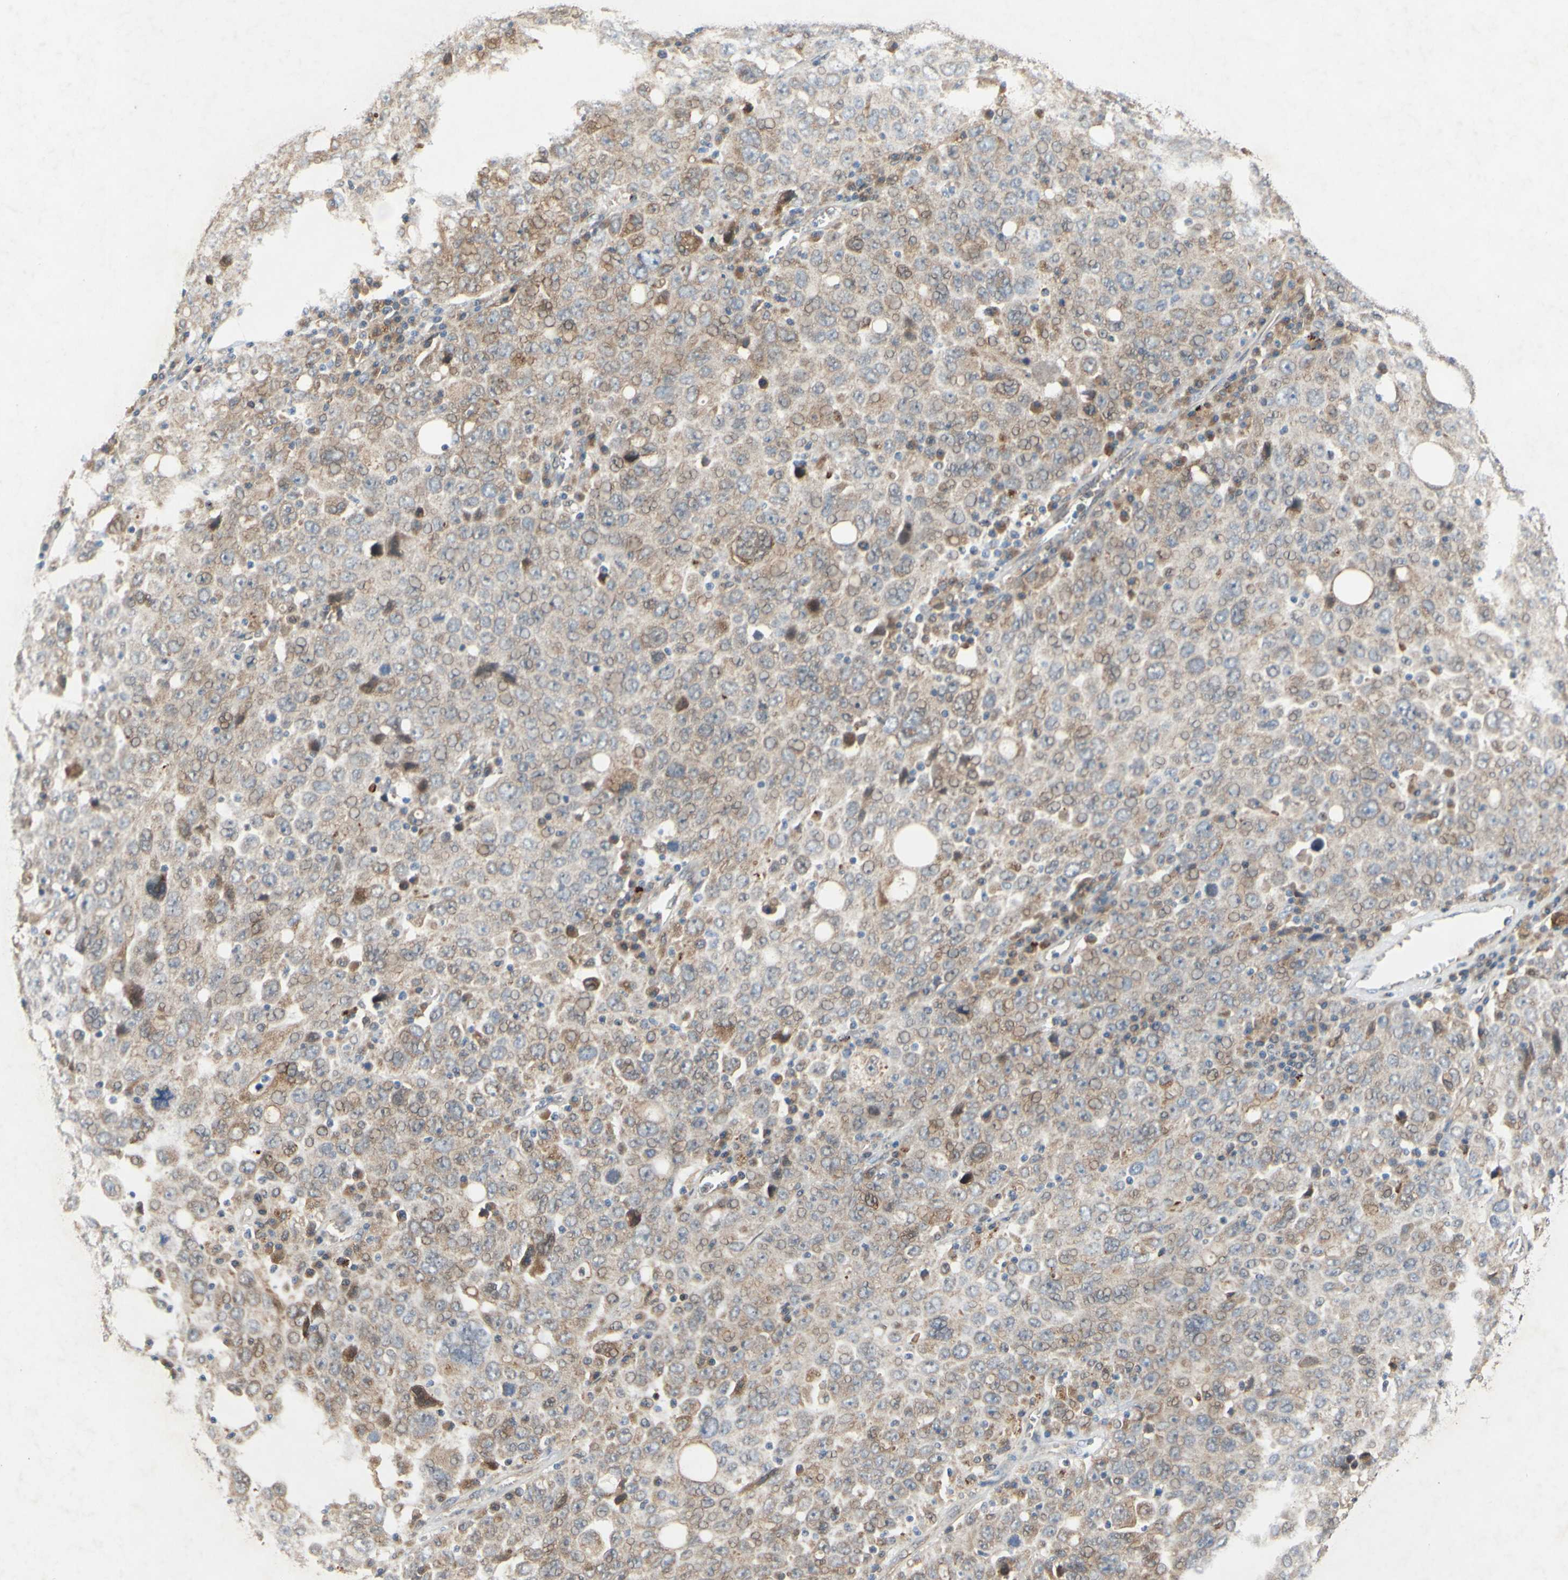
{"staining": {"intensity": "moderate", "quantity": ">75%", "location": "cytoplasmic/membranous,nuclear"}, "tissue": "ovarian cancer", "cell_type": "Tumor cells", "image_type": "cancer", "snomed": [{"axis": "morphology", "description": "Carcinoma, endometroid"}, {"axis": "topography", "description": "Ovary"}], "caption": "Moderate cytoplasmic/membranous and nuclear positivity is seen in approximately >75% of tumor cells in endometroid carcinoma (ovarian).", "gene": "PDGFB", "patient": {"sex": "female", "age": 62}}